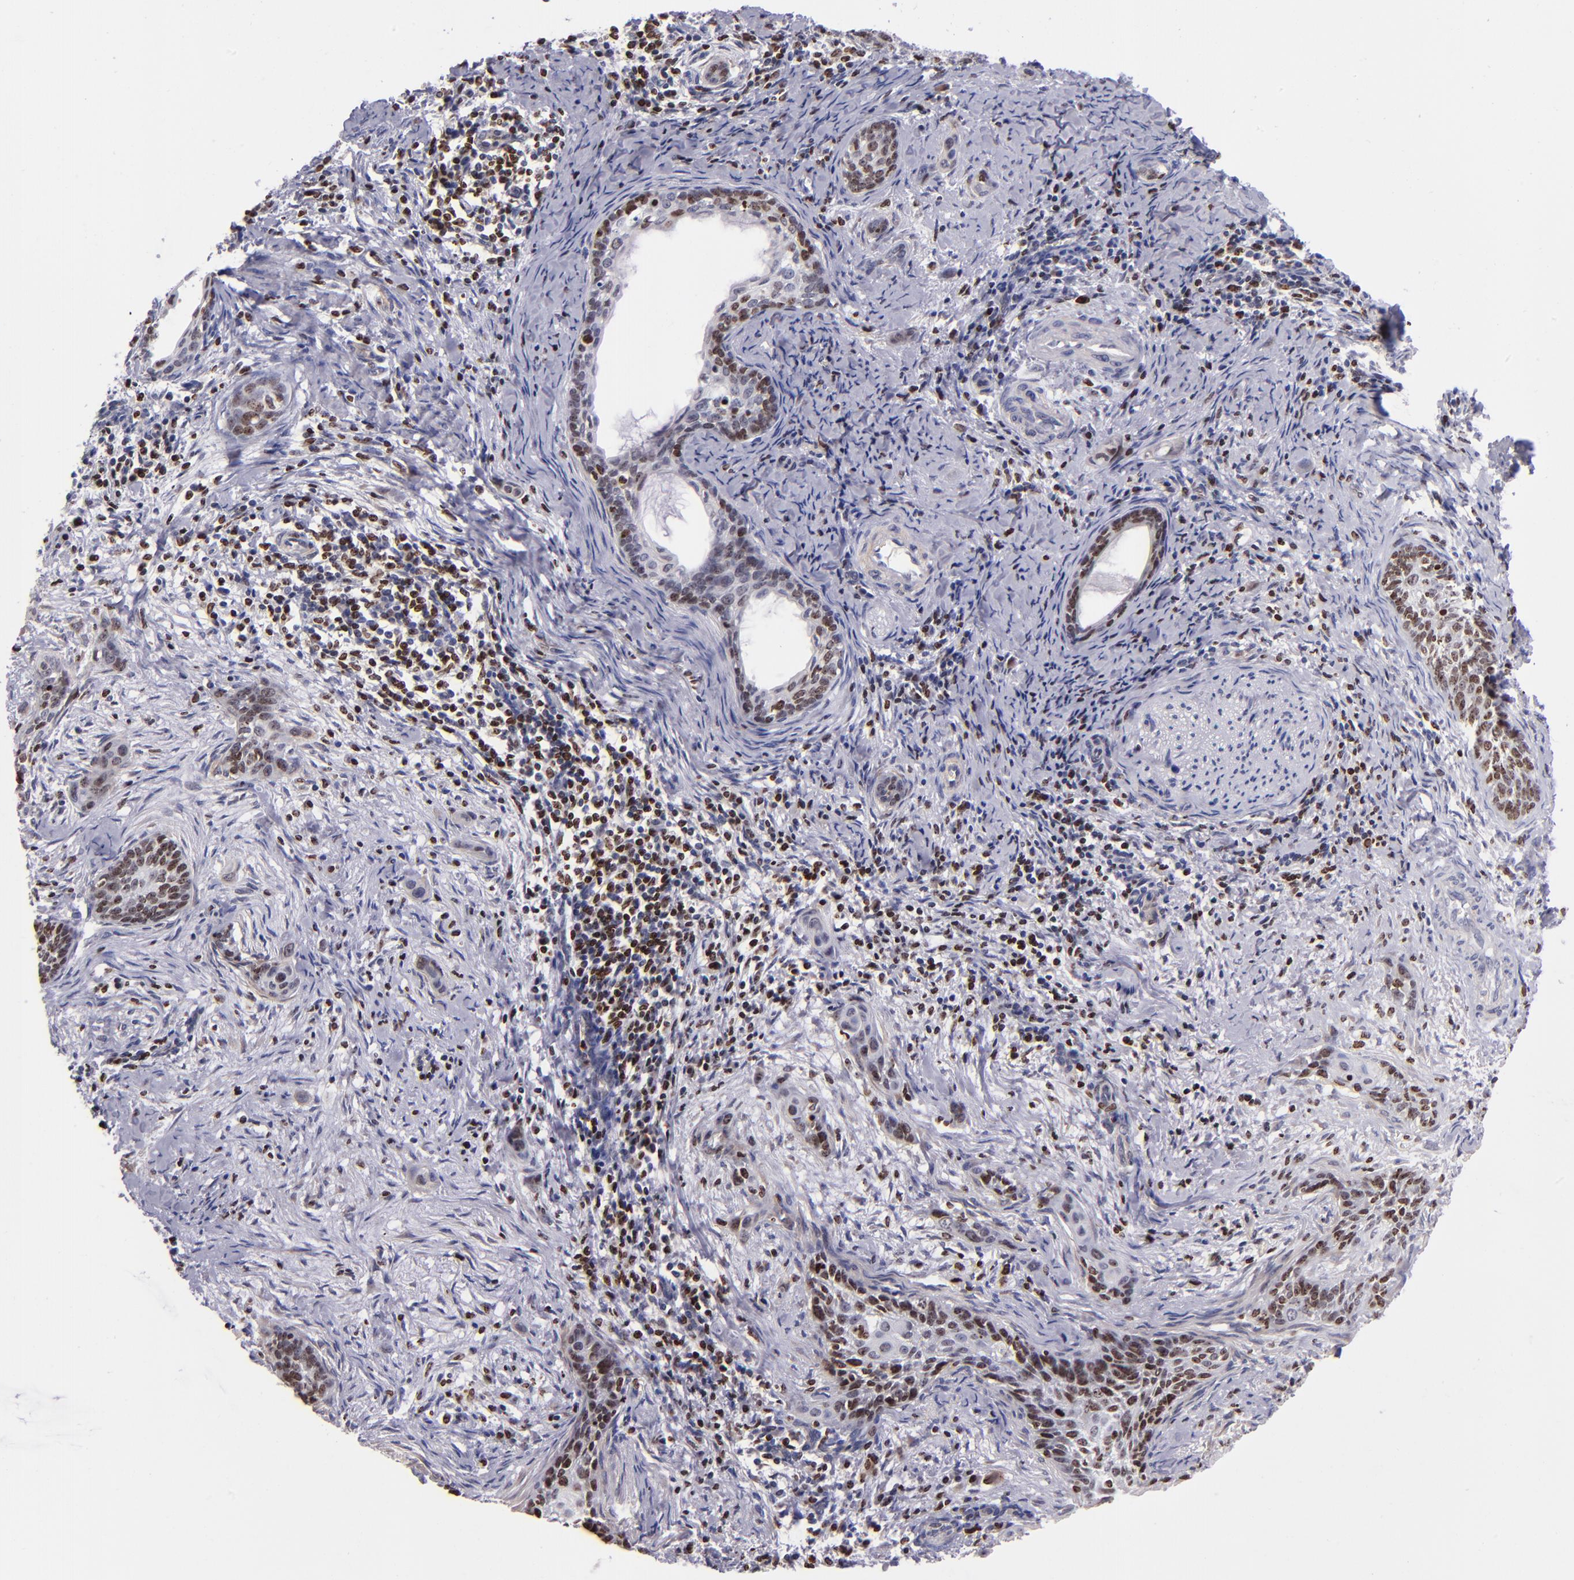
{"staining": {"intensity": "moderate", "quantity": ">75%", "location": "nuclear"}, "tissue": "cervical cancer", "cell_type": "Tumor cells", "image_type": "cancer", "snomed": [{"axis": "morphology", "description": "Squamous cell carcinoma, NOS"}, {"axis": "topography", "description": "Cervix"}], "caption": "The histopathology image reveals a brown stain indicating the presence of a protein in the nuclear of tumor cells in cervical cancer.", "gene": "CDKL5", "patient": {"sex": "female", "age": 33}}